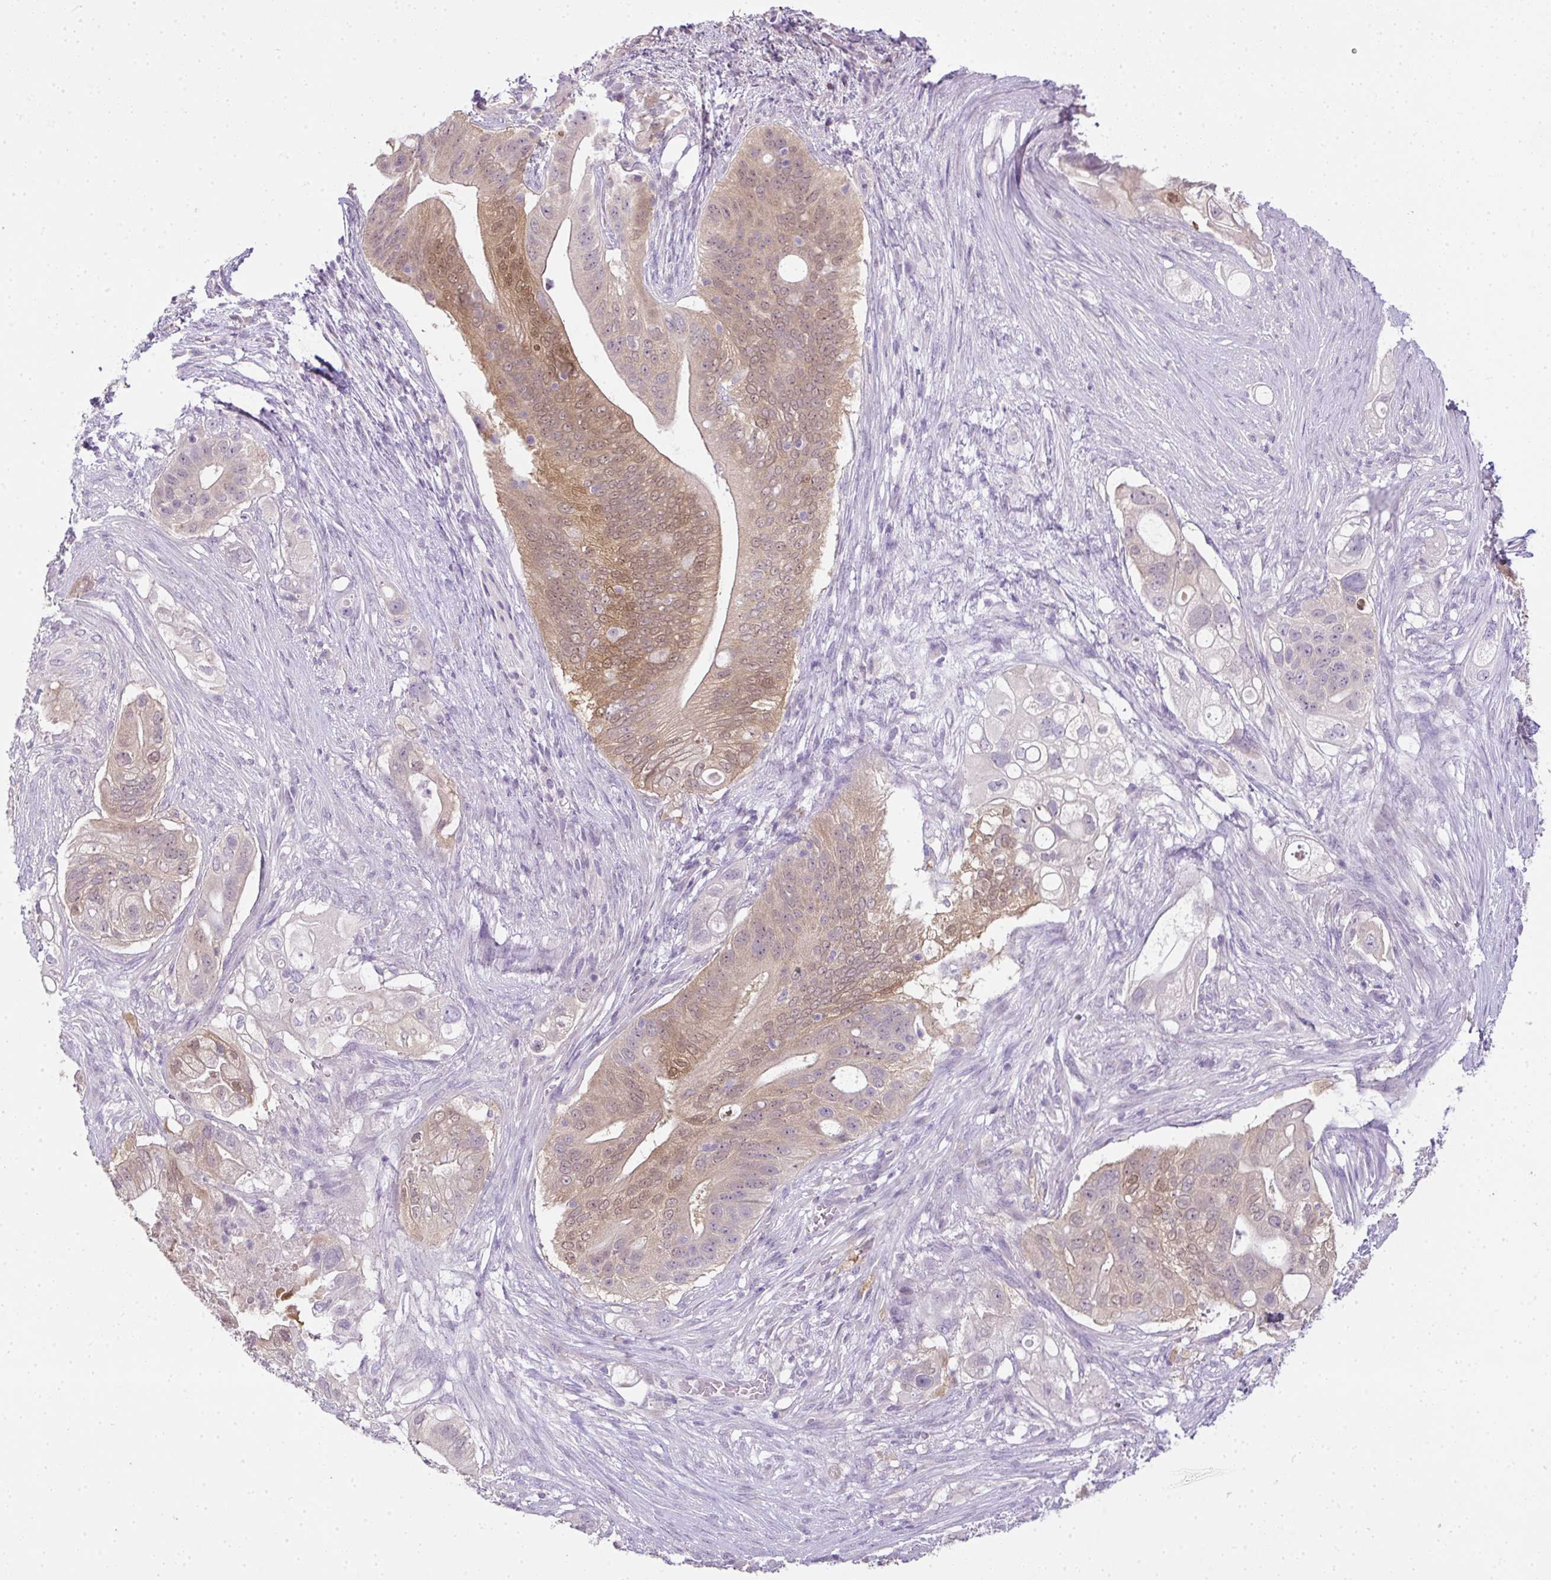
{"staining": {"intensity": "moderate", "quantity": "25%-75%", "location": "cytoplasmic/membranous,nuclear"}, "tissue": "pancreatic cancer", "cell_type": "Tumor cells", "image_type": "cancer", "snomed": [{"axis": "morphology", "description": "Adenocarcinoma, NOS"}, {"axis": "topography", "description": "Pancreas"}], "caption": "Immunohistochemical staining of human adenocarcinoma (pancreatic) demonstrates medium levels of moderate cytoplasmic/membranous and nuclear staining in about 25%-75% of tumor cells.", "gene": "CMPK1", "patient": {"sex": "female", "age": 72}}